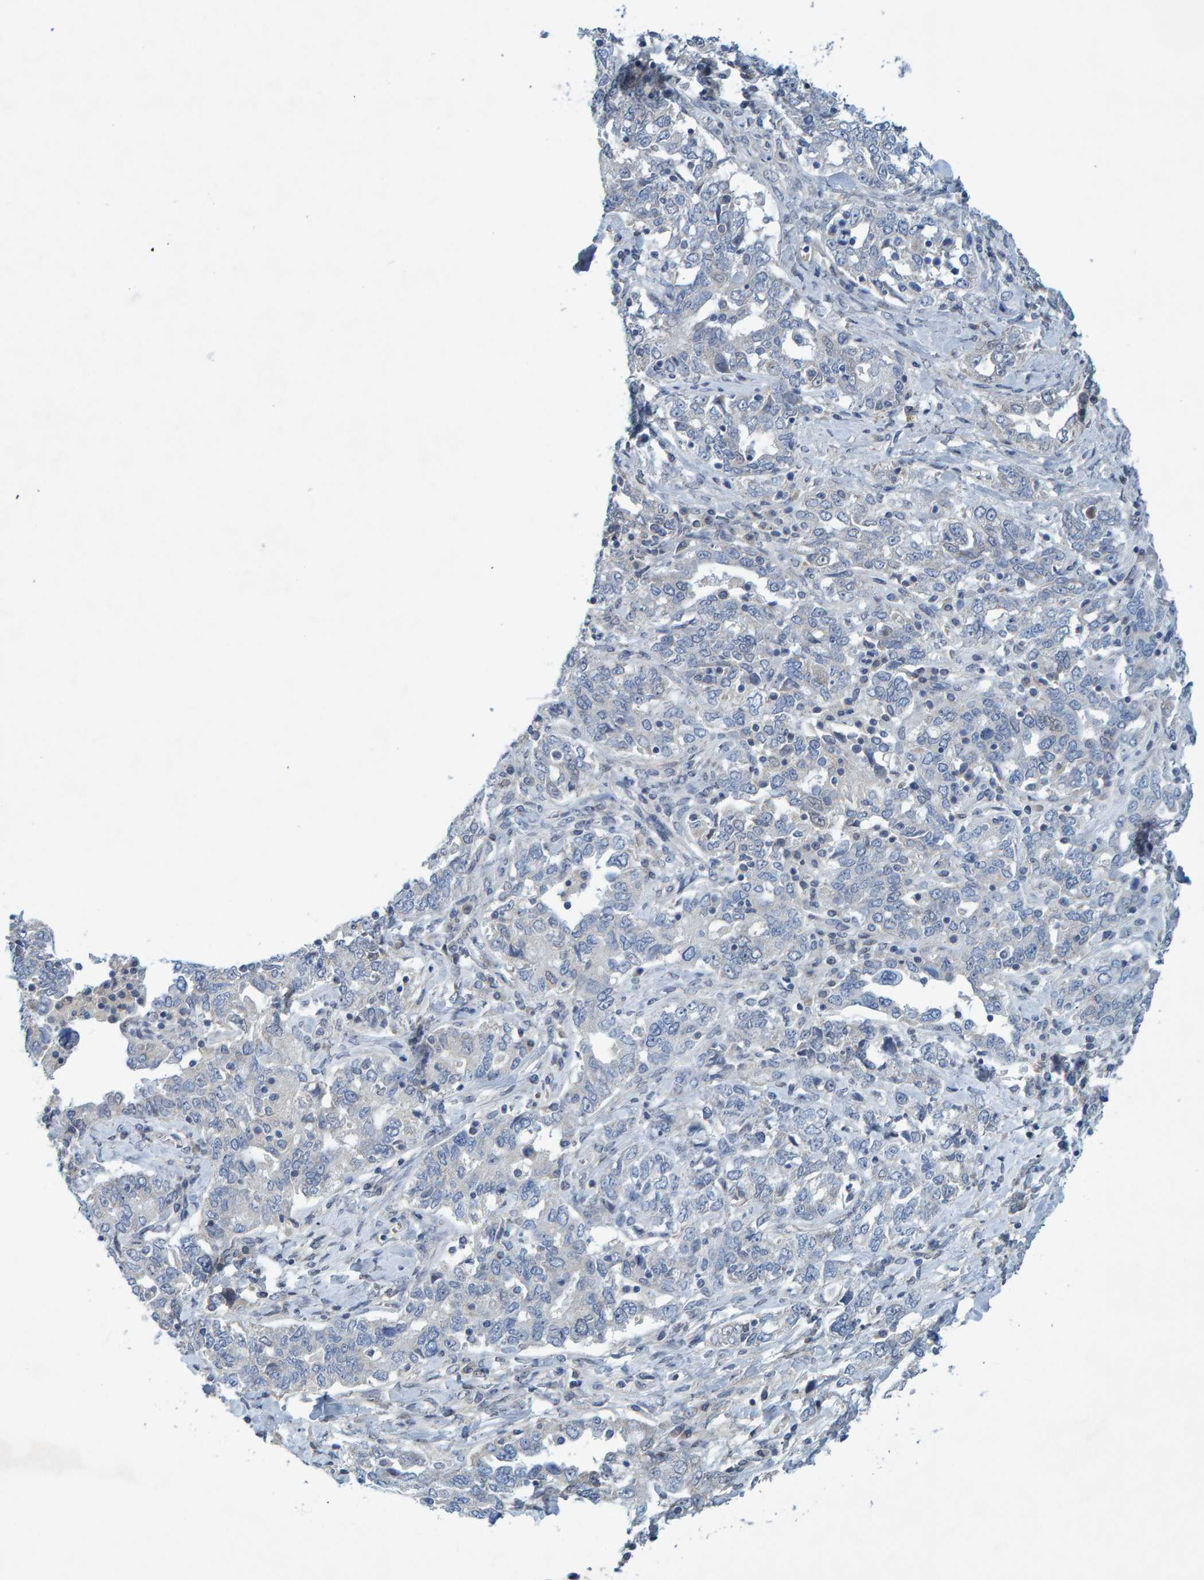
{"staining": {"intensity": "negative", "quantity": "none", "location": "none"}, "tissue": "ovarian cancer", "cell_type": "Tumor cells", "image_type": "cancer", "snomed": [{"axis": "morphology", "description": "Cystadenocarcinoma, mucinous, NOS"}, {"axis": "topography", "description": "Ovary"}], "caption": "DAB immunohistochemical staining of mucinous cystadenocarcinoma (ovarian) exhibits no significant positivity in tumor cells. Brightfield microscopy of immunohistochemistry (IHC) stained with DAB (3,3'-diaminobenzidine) (brown) and hematoxylin (blue), captured at high magnification.", "gene": "ALAD", "patient": {"sex": "female", "age": 73}}